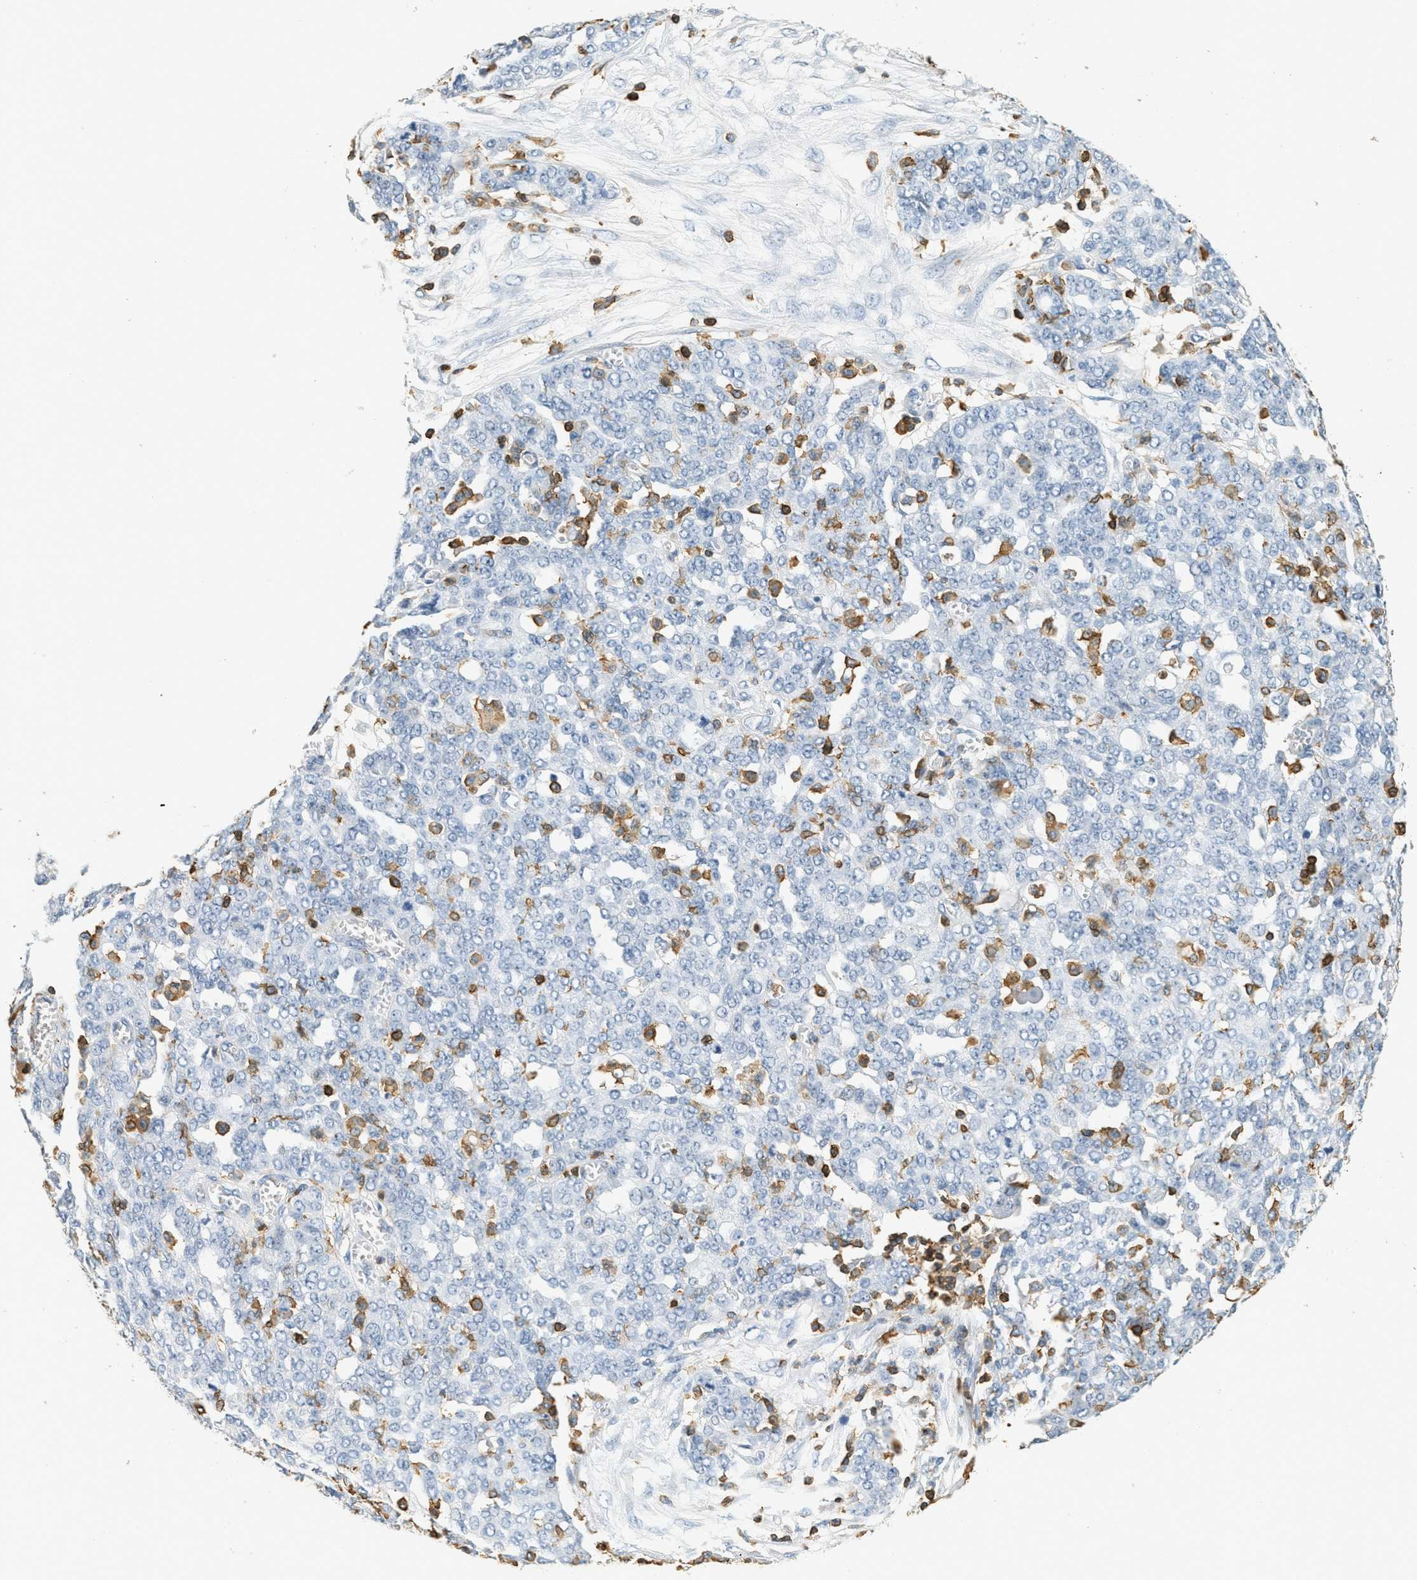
{"staining": {"intensity": "negative", "quantity": "none", "location": "none"}, "tissue": "ovarian cancer", "cell_type": "Tumor cells", "image_type": "cancer", "snomed": [{"axis": "morphology", "description": "Cystadenocarcinoma, serous, NOS"}, {"axis": "topography", "description": "Soft tissue"}, {"axis": "topography", "description": "Ovary"}], "caption": "High magnification brightfield microscopy of ovarian cancer (serous cystadenocarcinoma) stained with DAB (brown) and counterstained with hematoxylin (blue): tumor cells show no significant staining.", "gene": "LSP1", "patient": {"sex": "female", "age": 57}}